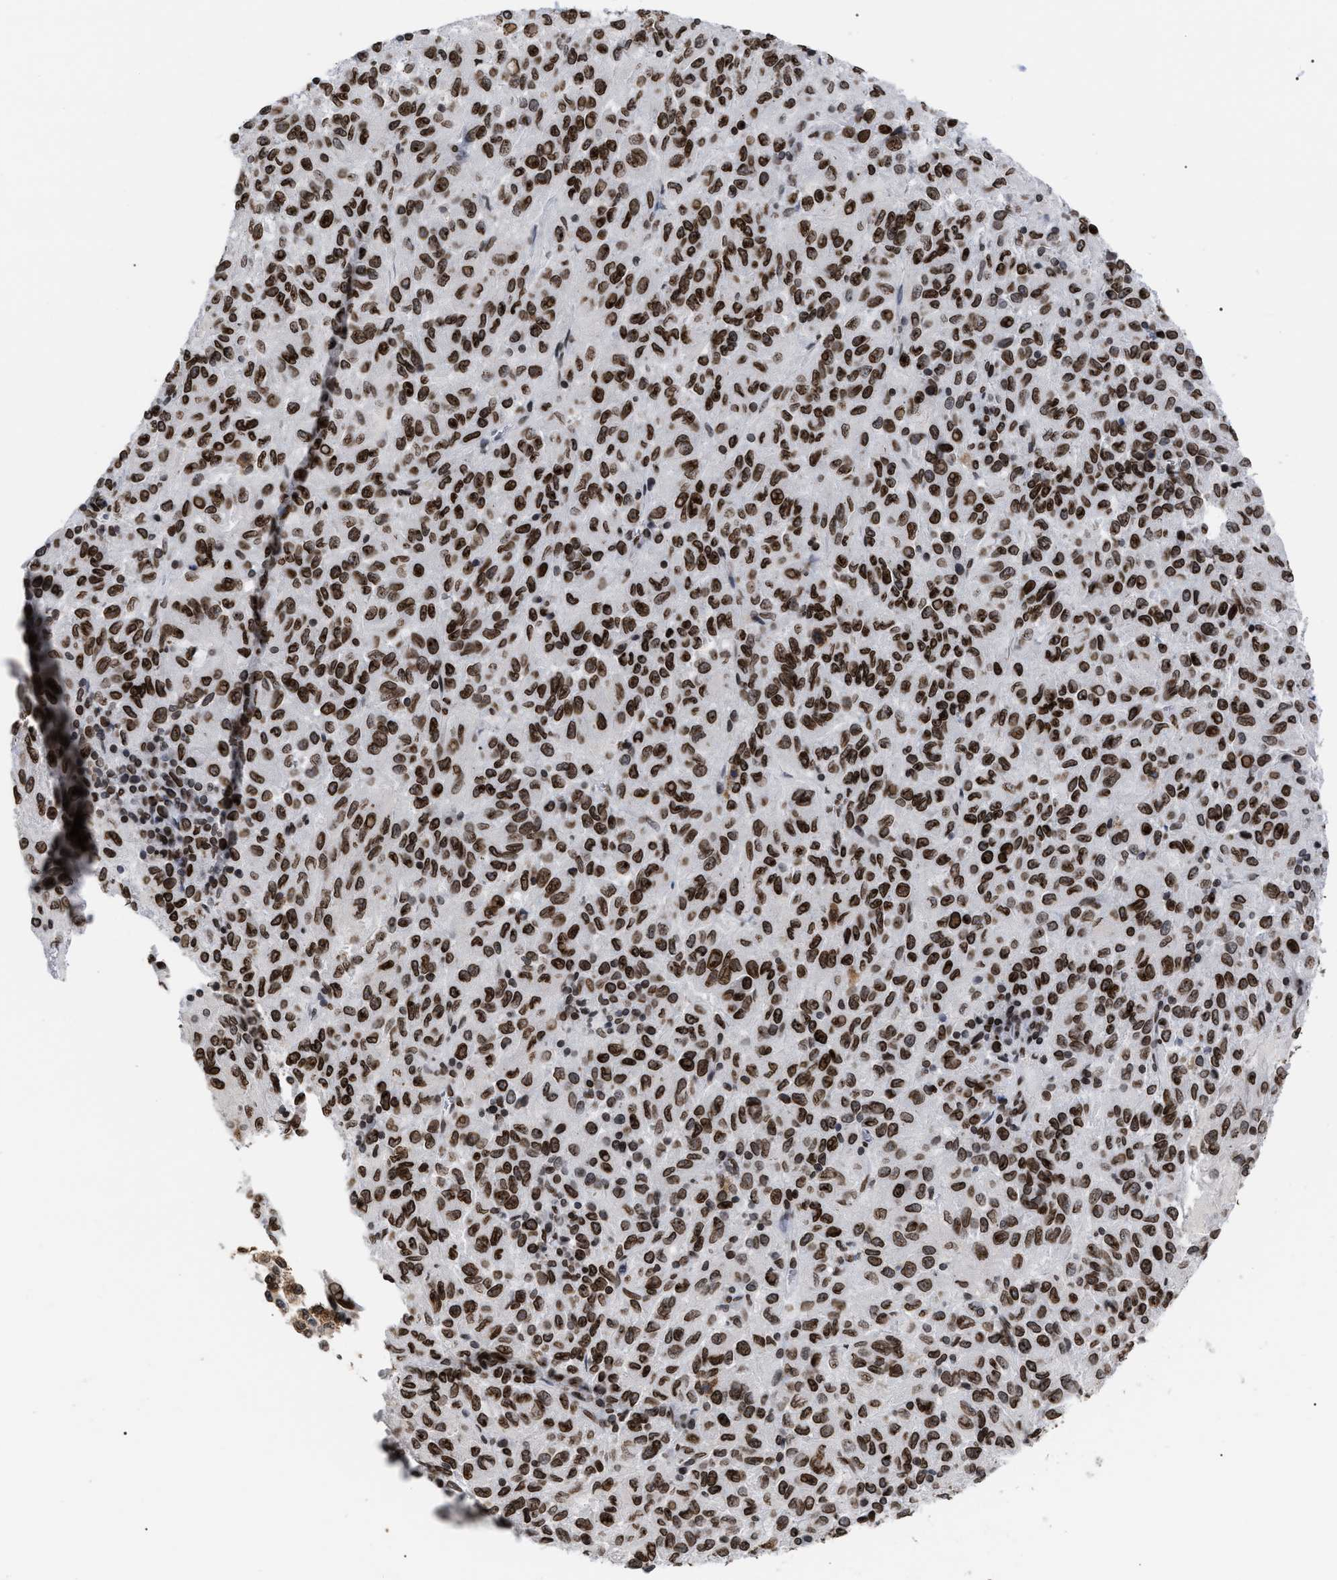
{"staining": {"intensity": "strong", "quantity": ">75%", "location": "nuclear"}, "tissue": "melanoma", "cell_type": "Tumor cells", "image_type": "cancer", "snomed": [{"axis": "morphology", "description": "Malignant melanoma, Metastatic site"}, {"axis": "topography", "description": "Lung"}], "caption": "Tumor cells display strong nuclear staining in about >75% of cells in malignant melanoma (metastatic site).", "gene": "TPR", "patient": {"sex": "male", "age": 64}}